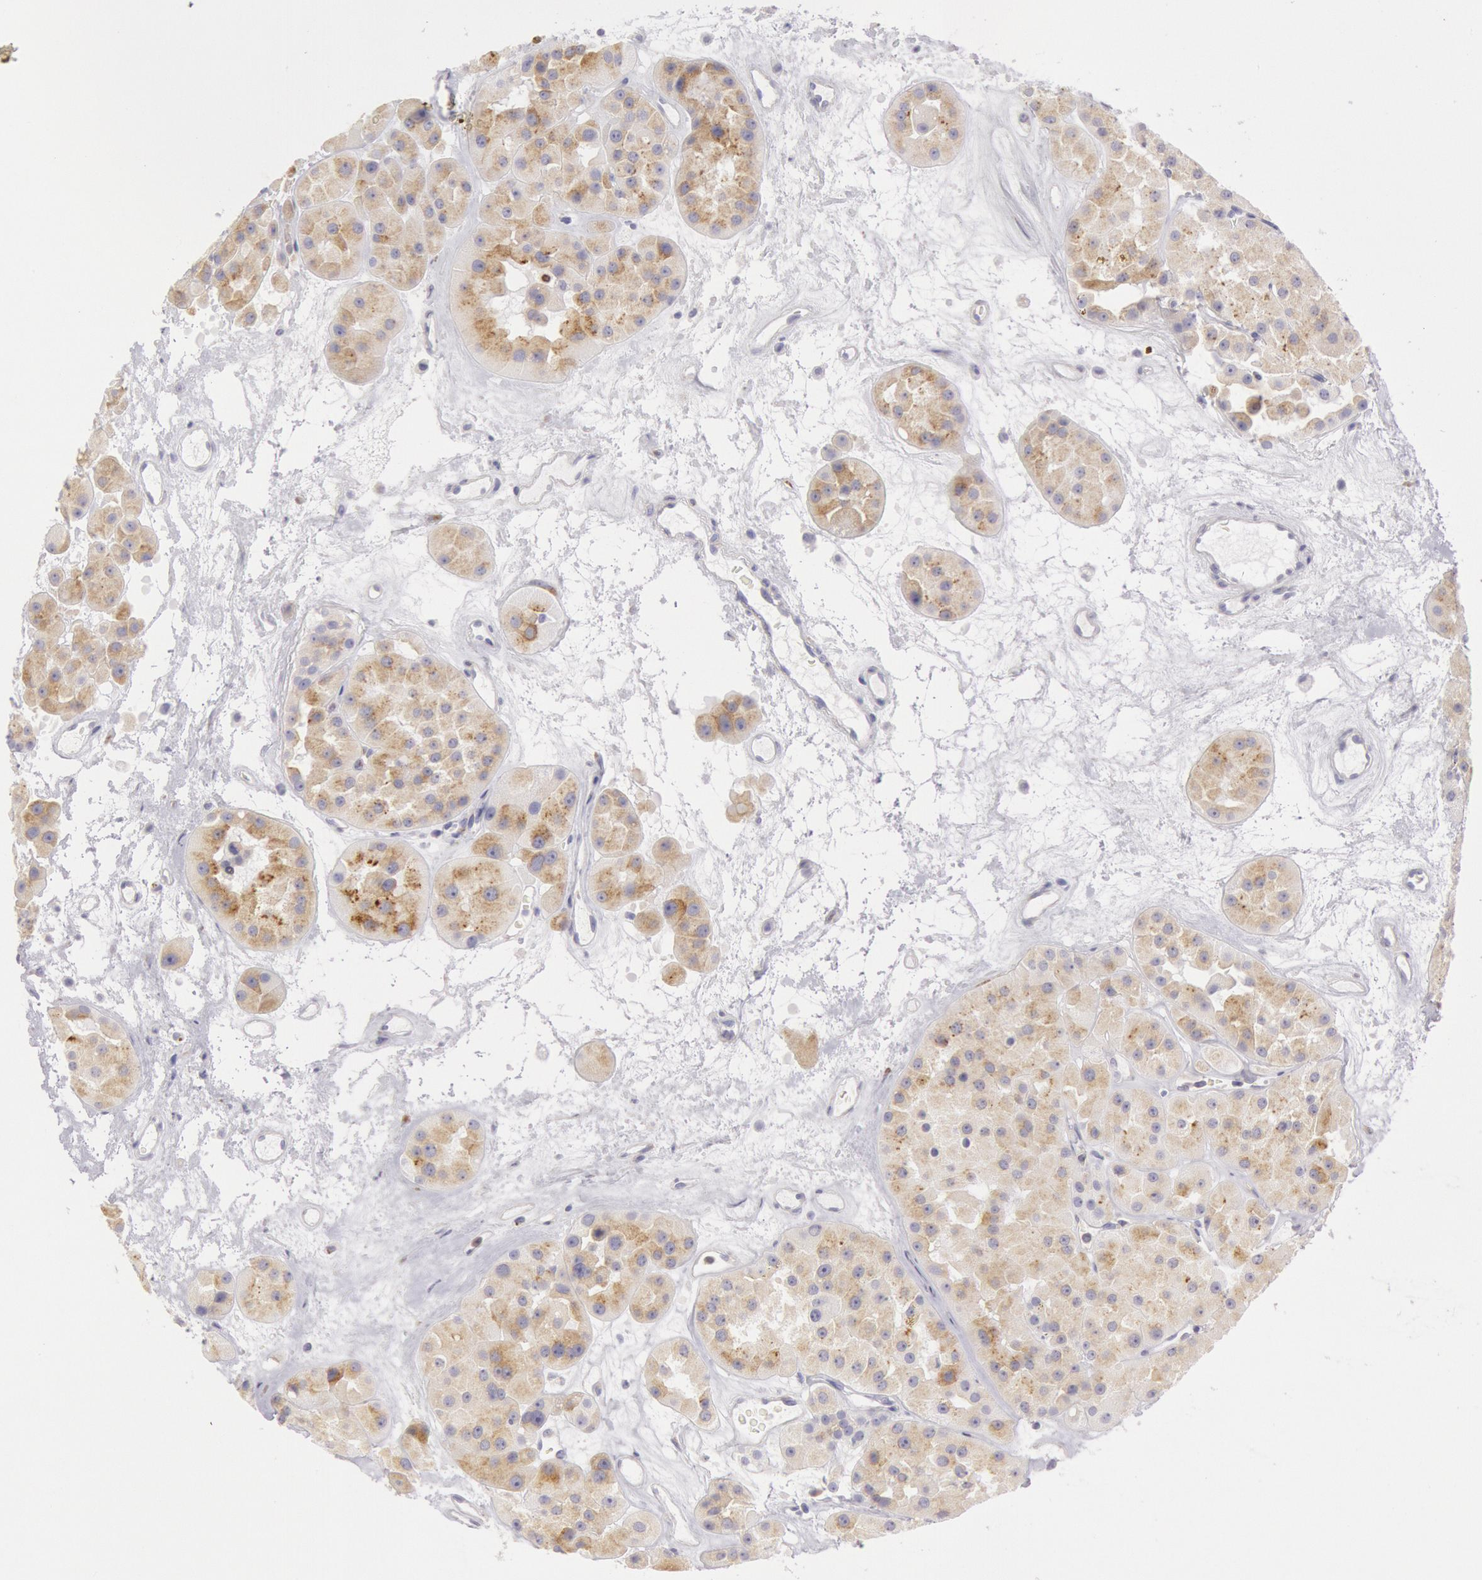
{"staining": {"intensity": "weak", "quantity": ">75%", "location": "nuclear"}, "tissue": "renal cancer", "cell_type": "Tumor cells", "image_type": "cancer", "snomed": [{"axis": "morphology", "description": "Adenocarcinoma, uncertain malignant potential"}, {"axis": "topography", "description": "Kidney"}], "caption": "This micrograph exhibits immunohistochemistry (IHC) staining of renal cancer, with low weak nuclear positivity in approximately >75% of tumor cells.", "gene": "CIDEB", "patient": {"sex": "male", "age": 63}}